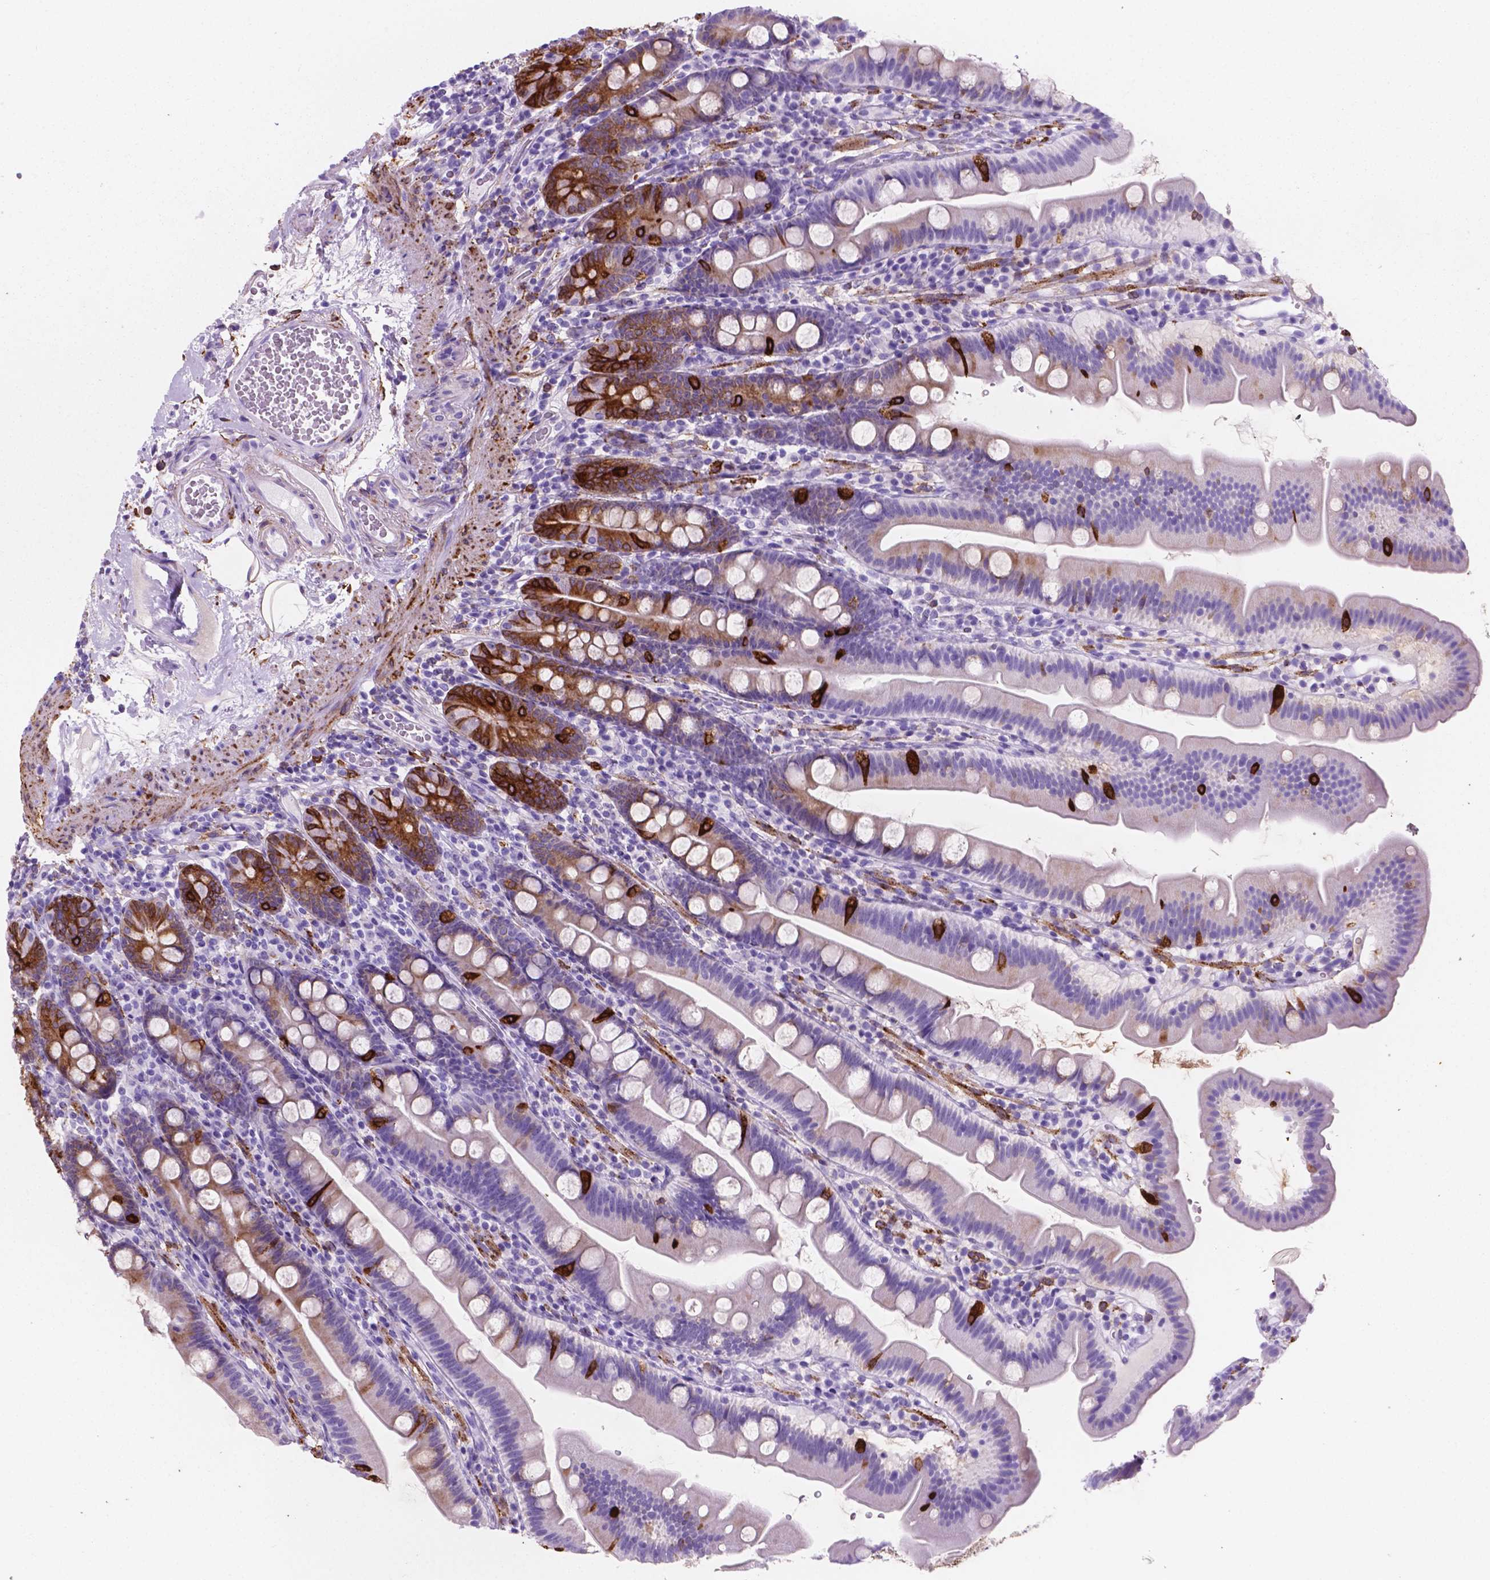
{"staining": {"intensity": "strong", "quantity": "25%-75%", "location": "cytoplasmic/membranous"}, "tissue": "duodenum", "cell_type": "Glandular cells", "image_type": "normal", "snomed": [{"axis": "morphology", "description": "Normal tissue, NOS"}, {"axis": "topography", "description": "Duodenum"}], "caption": "Brown immunohistochemical staining in normal human duodenum exhibits strong cytoplasmic/membranous staining in about 25%-75% of glandular cells.", "gene": "MACF1", "patient": {"sex": "female", "age": 67}}